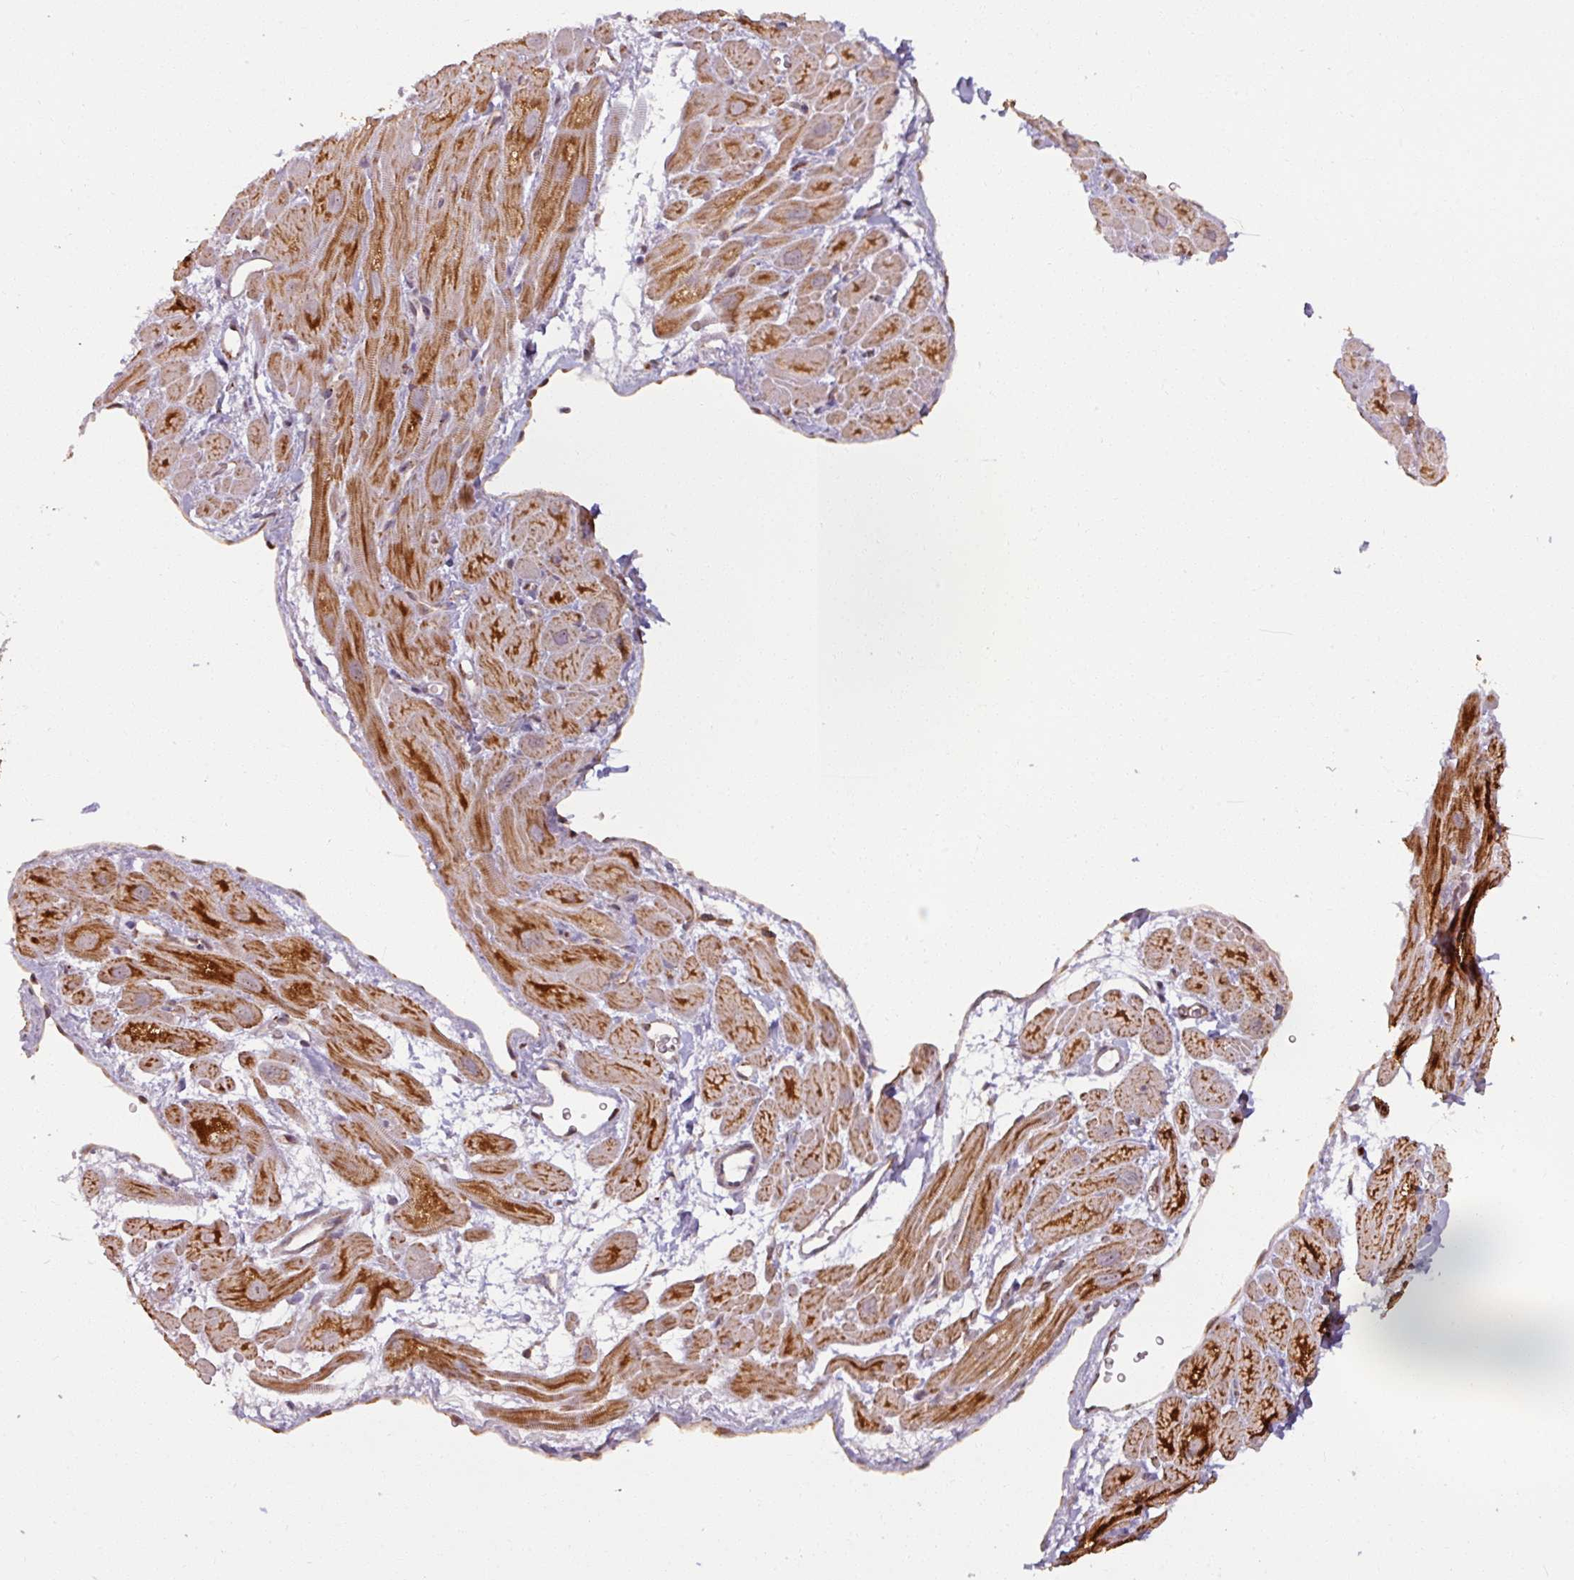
{"staining": {"intensity": "moderate", "quantity": ">75%", "location": "cytoplasmic/membranous"}, "tissue": "heart muscle", "cell_type": "Cardiomyocytes", "image_type": "normal", "snomed": [{"axis": "morphology", "description": "Normal tissue, NOS"}, {"axis": "topography", "description": "Heart"}], "caption": "Heart muscle stained with DAB immunohistochemistry (IHC) reveals medium levels of moderate cytoplasmic/membranous expression in about >75% of cardiomyocytes.", "gene": "MAGT1", "patient": {"sex": "male", "age": 49}}